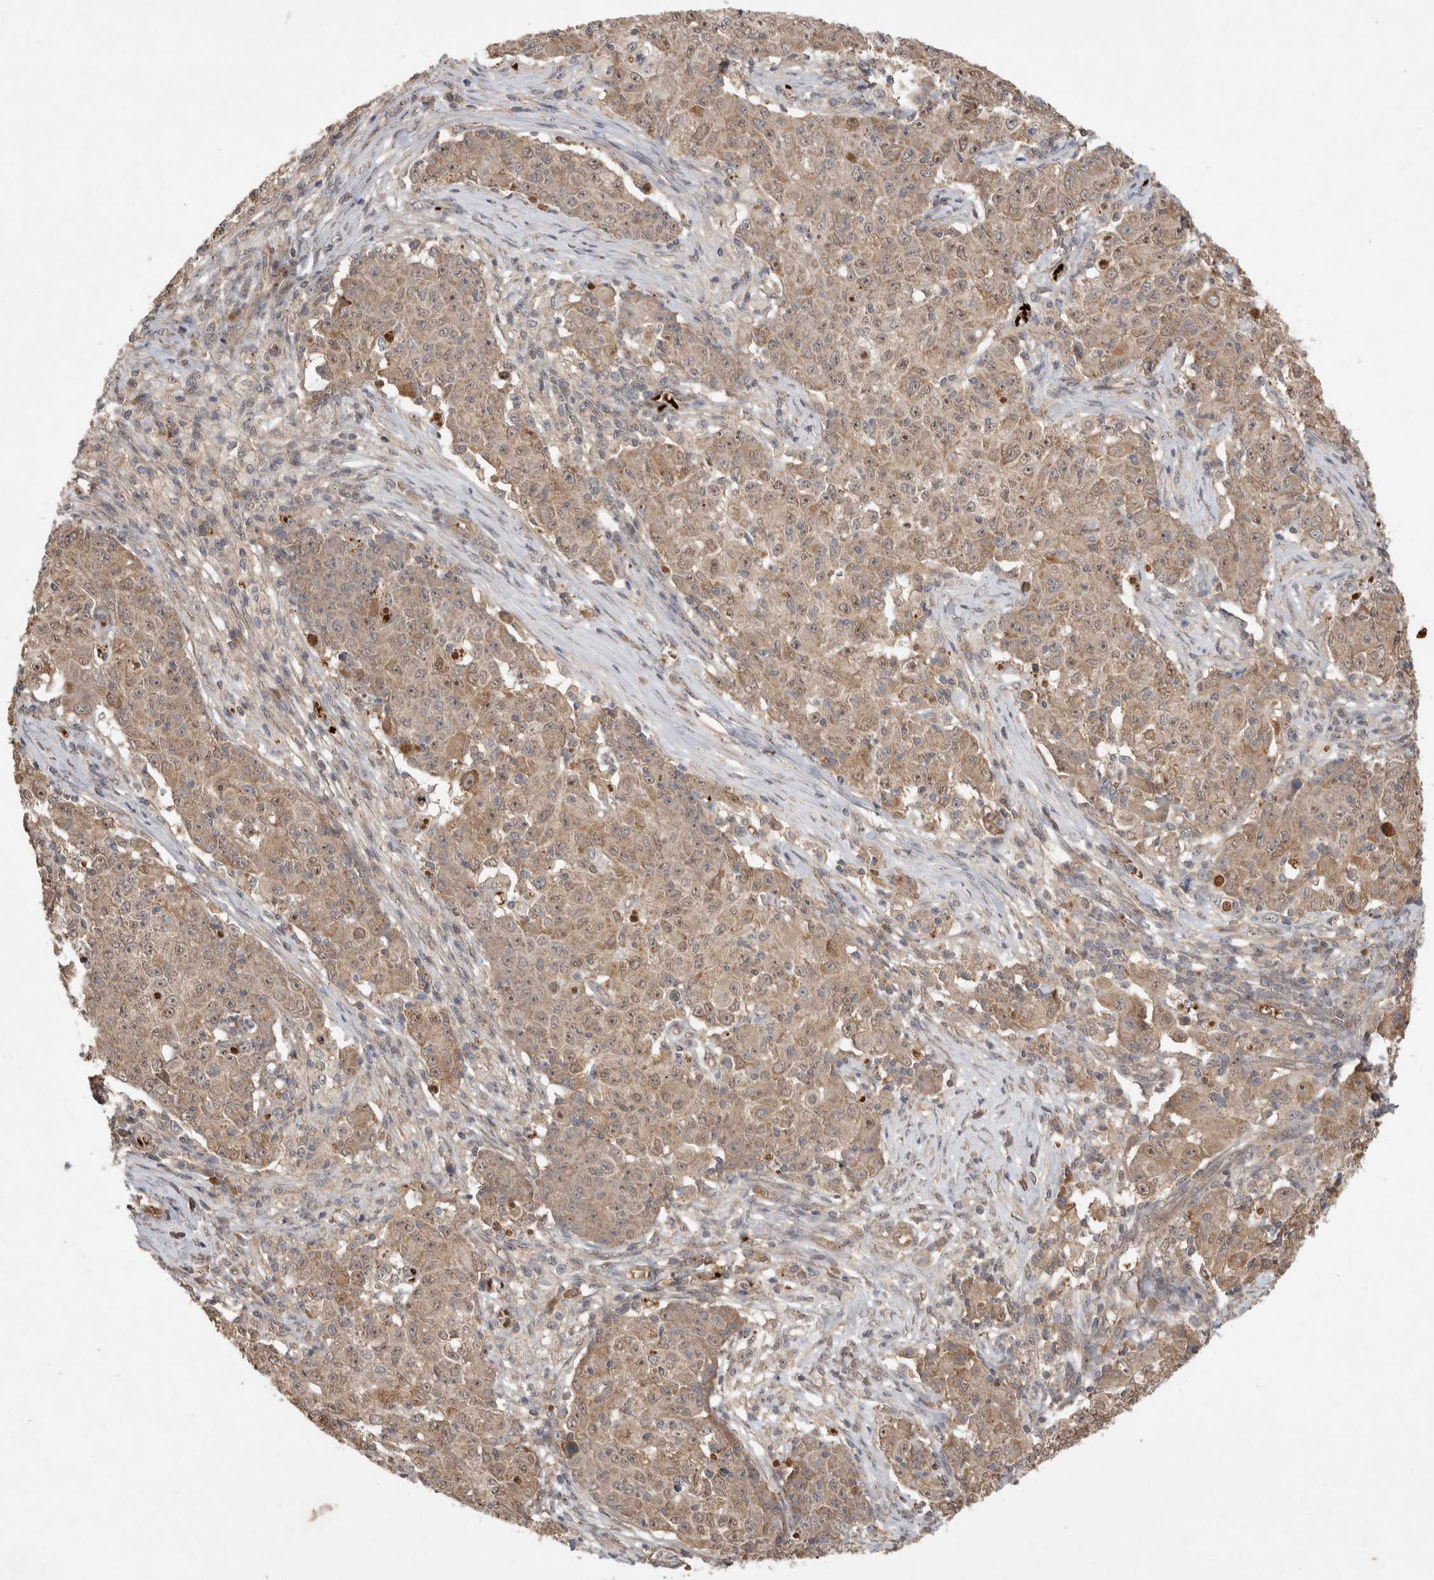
{"staining": {"intensity": "weak", "quantity": ">75%", "location": "cytoplasmic/membranous,nuclear"}, "tissue": "ovarian cancer", "cell_type": "Tumor cells", "image_type": "cancer", "snomed": [{"axis": "morphology", "description": "Carcinoma, endometroid"}, {"axis": "topography", "description": "Ovary"}], "caption": "Weak cytoplasmic/membranous and nuclear protein staining is present in about >75% of tumor cells in ovarian cancer.", "gene": "FAM221A", "patient": {"sex": "female", "age": 42}}